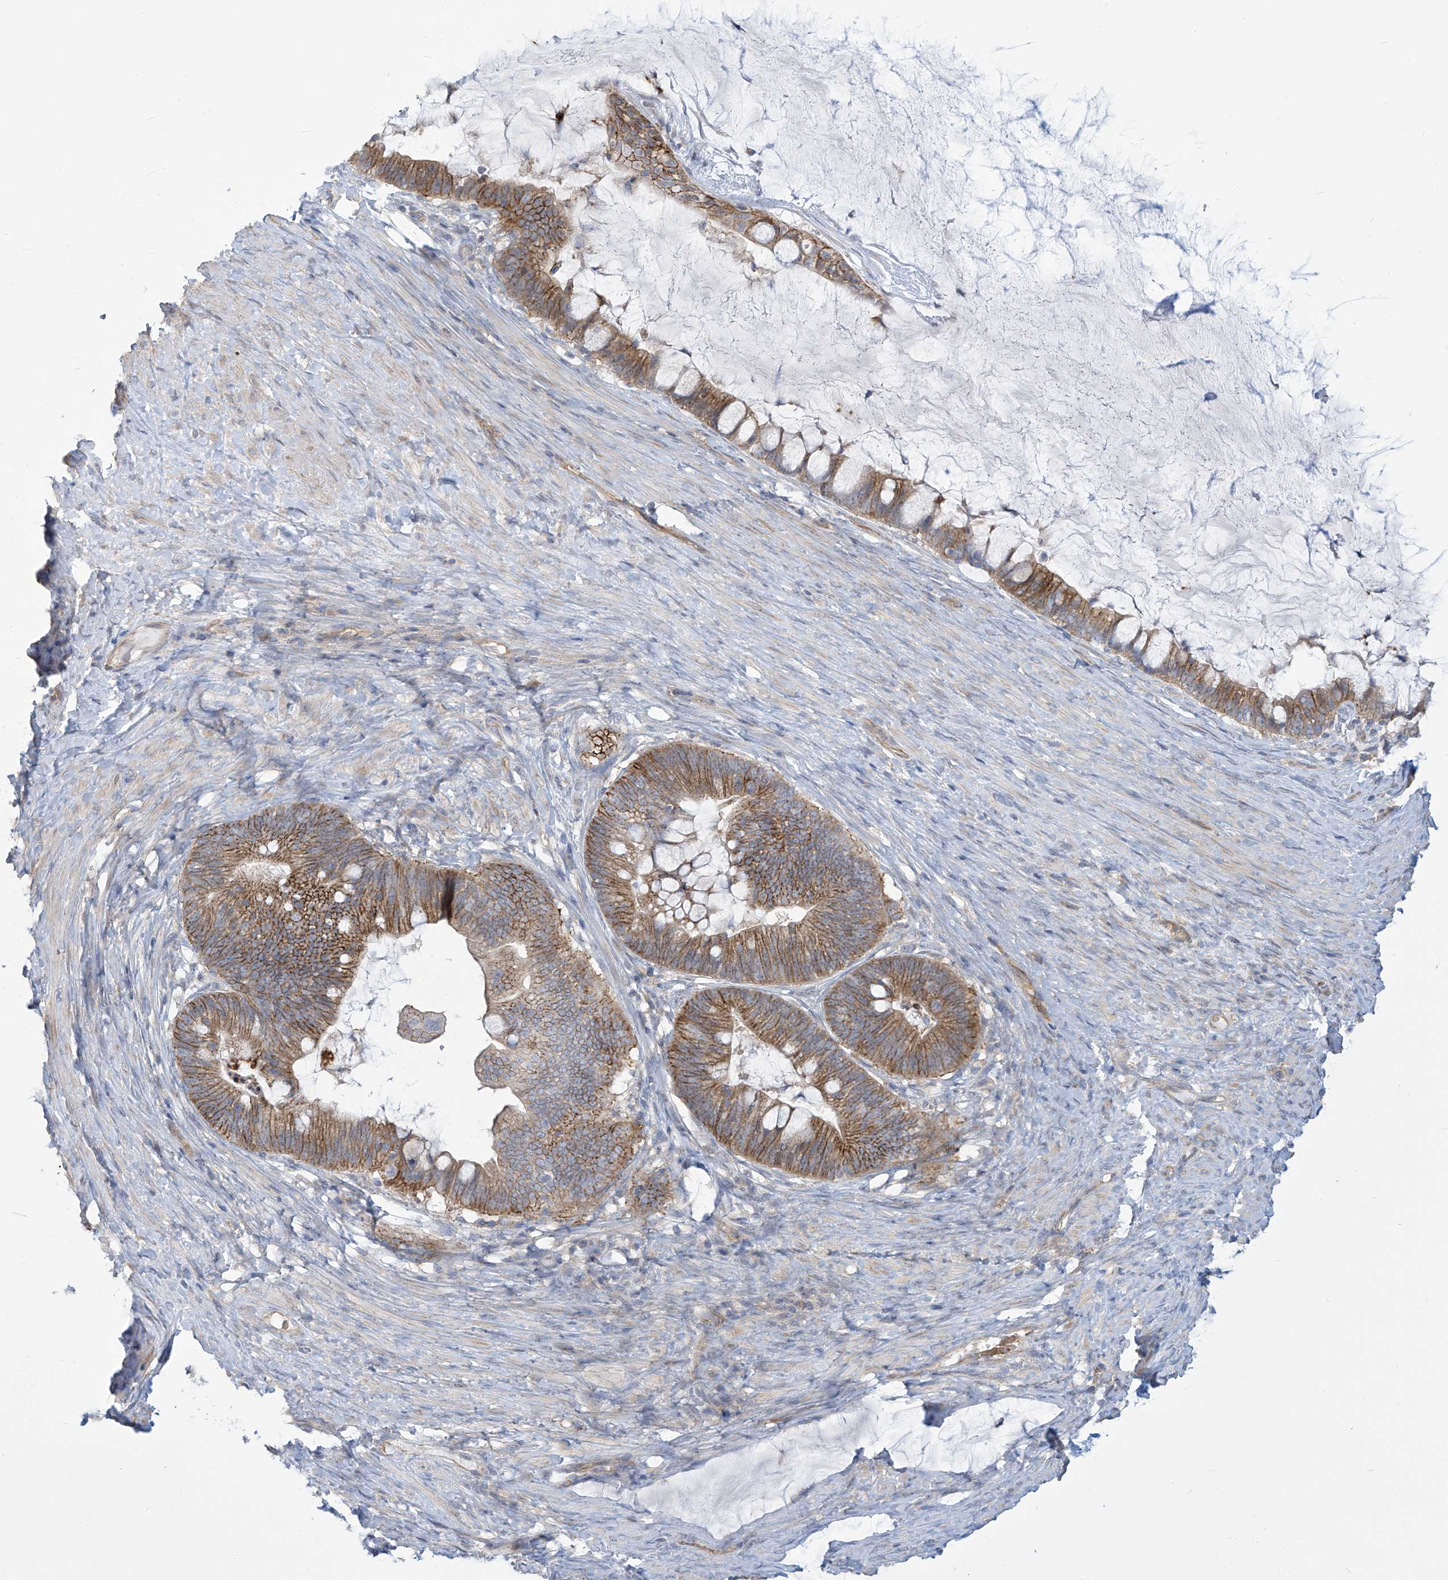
{"staining": {"intensity": "moderate", "quantity": ">75%", "location": "cytoplasmic/membranous"}, "tissue": "ovarian cancer", "cell_type": "Tumor cells", "image_type": "cancer", "snomed": [{"axis": "morphology", "description": "Cystadenocarcinoma, mucinous, NOS"}, {"axis": "topography", "description": "Ovary"}], "caption": "This photomicrograph reveals ovarian mucinous cystadenocarcinoma stained with immunohistochemistry to label a protein in brown. The cytoplasmic/membranous of tumor cells show moderate positivity for the protein. Nuclei are counter-stained blue.", "gene": "ADAT2", "patient": {"sex": "female", "age": 61}}